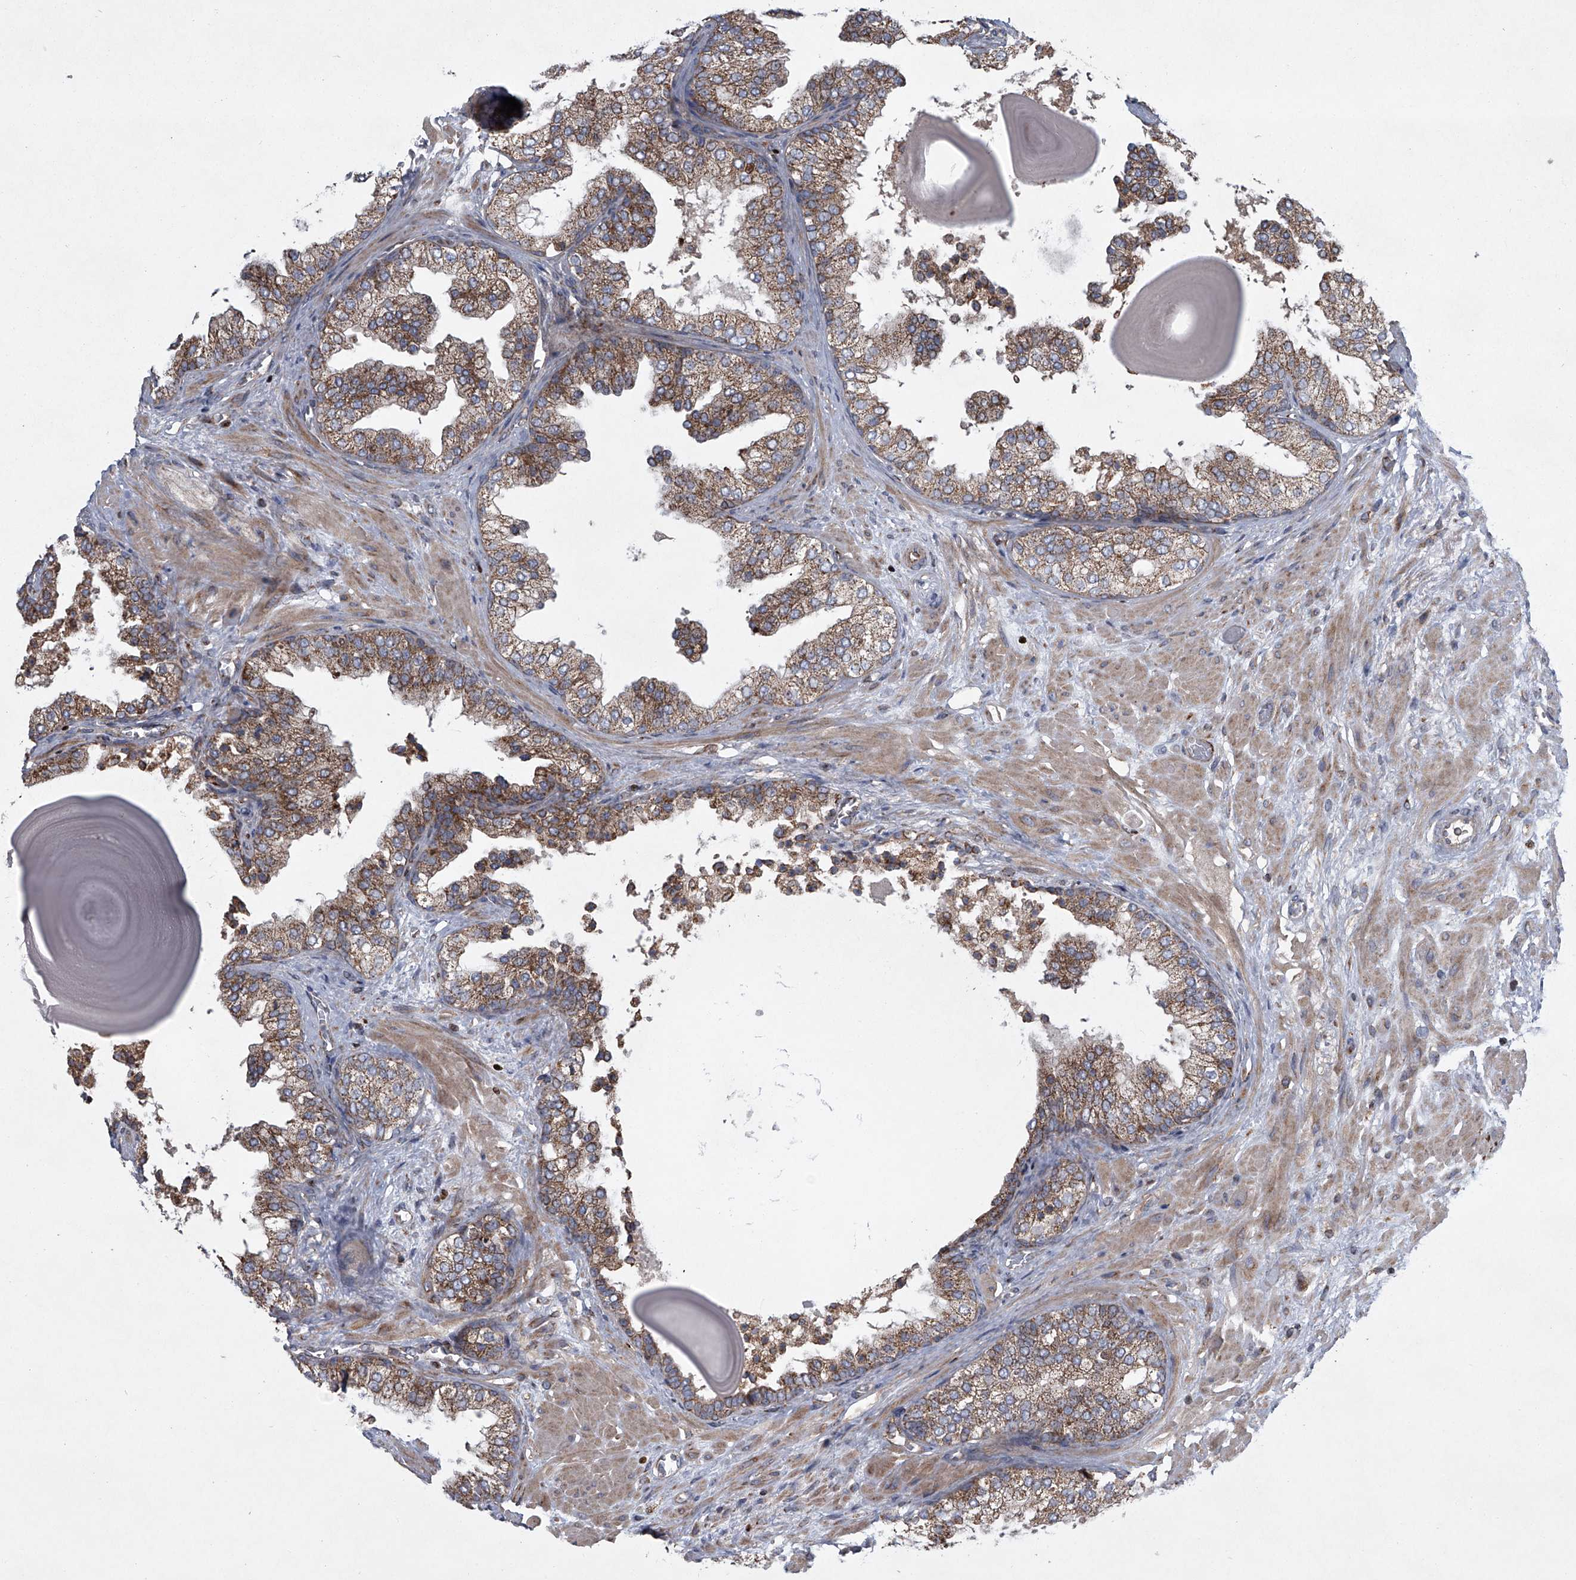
{"staining": {"intensity": "moderate", "quantity": ">75%", "location": "cytoplasmic/membranous"}, "tissue": "prostate", "cell_type": "Glandular cells", "image_type": "normal", "snomed": [{"axis": "morphology", "description": "Normal tissue, NOS"}, {"axis": "topography", "description": "Prostate"}], "caption": "Benign prostate shows moderate cytoplasmic/membranous positivity in about >75% of glandular cells The staining was performed using DAB to visualize the protein expression in brown, while the nuclei were stained in blue with hematoxylin (Magnification: 20x)..", "gene": "STRADA", "patient": {"sex": "male", "age": 48}}